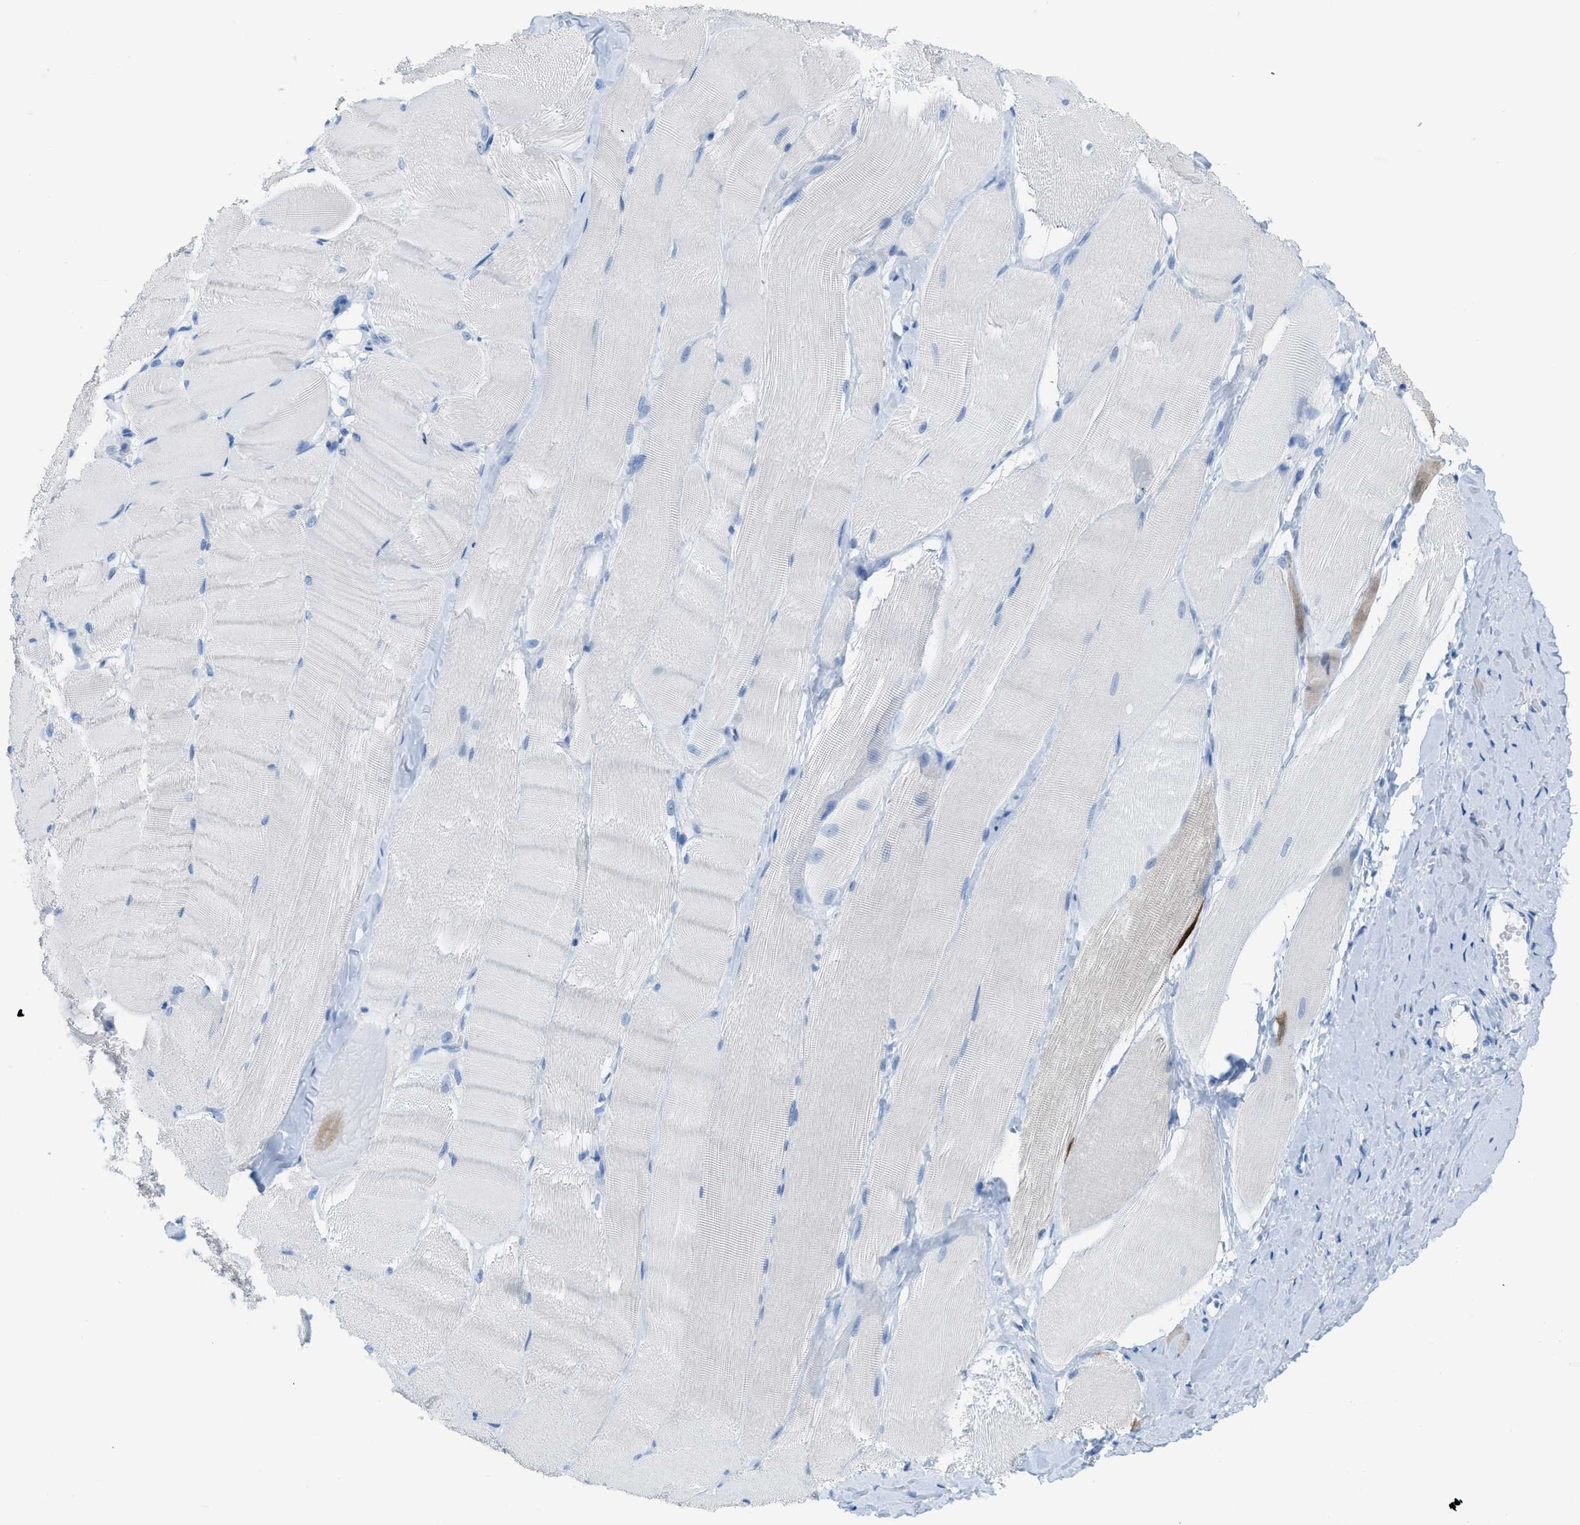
{"staining": {"intensity": "negative", "quantity": "none", "location": "none"}, "tissue": "skeletal muscle", "cell_type": "Myocytes", "image_type": "normal", "snomed": [{"axis": "morphology", "description": "Normal tissue, NOS"}, {"axis": "morphology", "description": "Squamous cell carcinoma, NOS"}, {"axis": "topography", "description": "Skeletal muscle"}], "caption": "DAB immunohistochemical staining of unremarkable human skeletal muscle displays no significant staining in myocytes. Brightfield microscopy of IHC stained with DAB (3,3'-diaminobenzidine) (brown) and hematoxylin (blue), captured at high magnification.", "gene": "CDKN2A", "patient": {"sex": "male", "age": 51}}